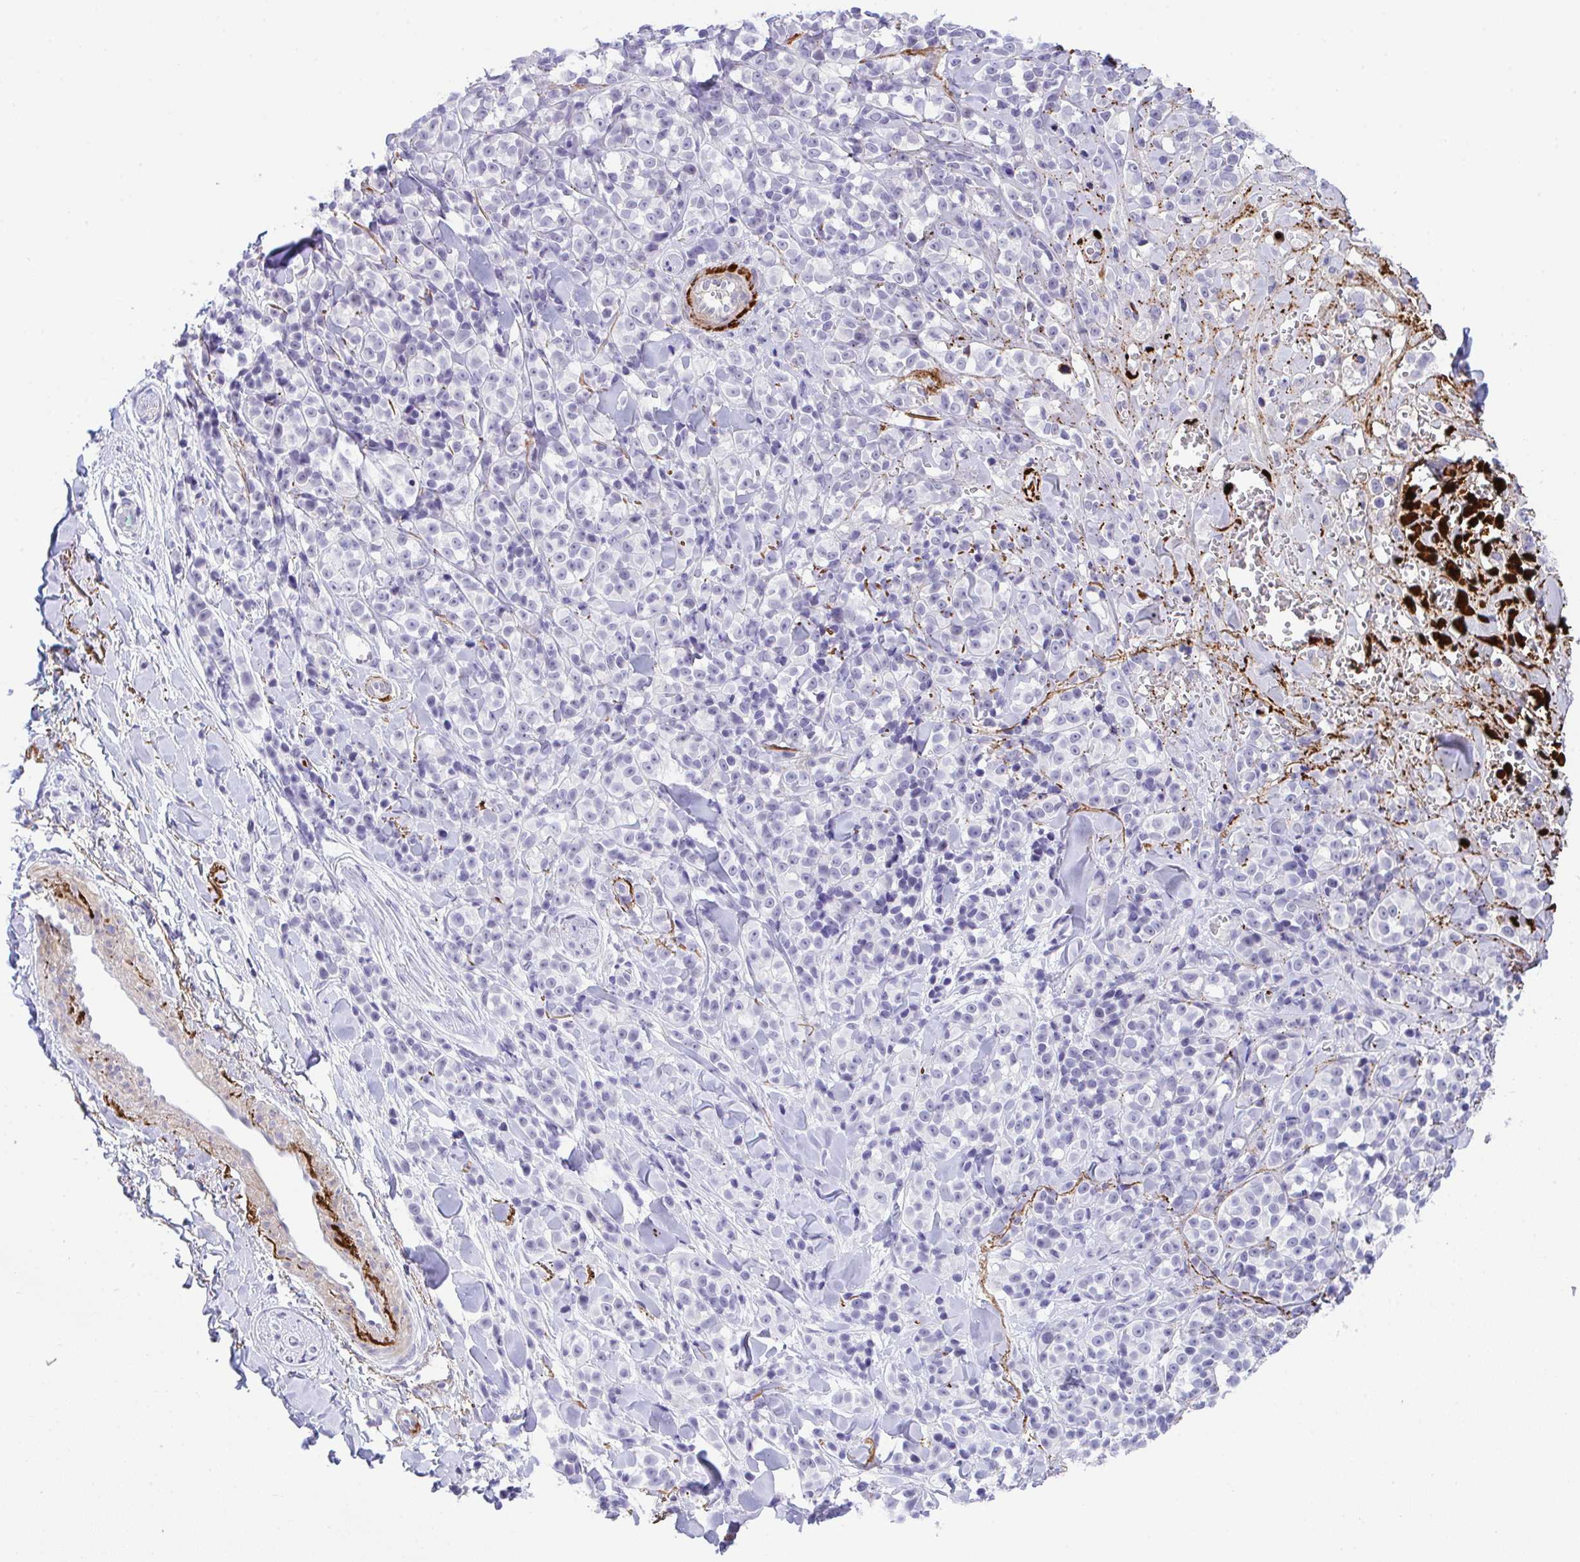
{"staining": {"intensity": "negative", "quantity": "none", "location": "none"}, "tissue": "melanoma", "cell_type": "Tumor cells", "image_type": "cancer", "snomed": [{"axis": "morphology", "description": "Malignant melanoma, NOS"}, {"axis": "topography", "description": "Skin"}], "caption": "IHC of human malignant melanoma reveals no expression in tumor cells. (Brightfield microscopy of DAB immunohistochemistry (IHC) at high magnification).", "gene": "KMT2E", "patient": {"sex": "male", "age": 85}}